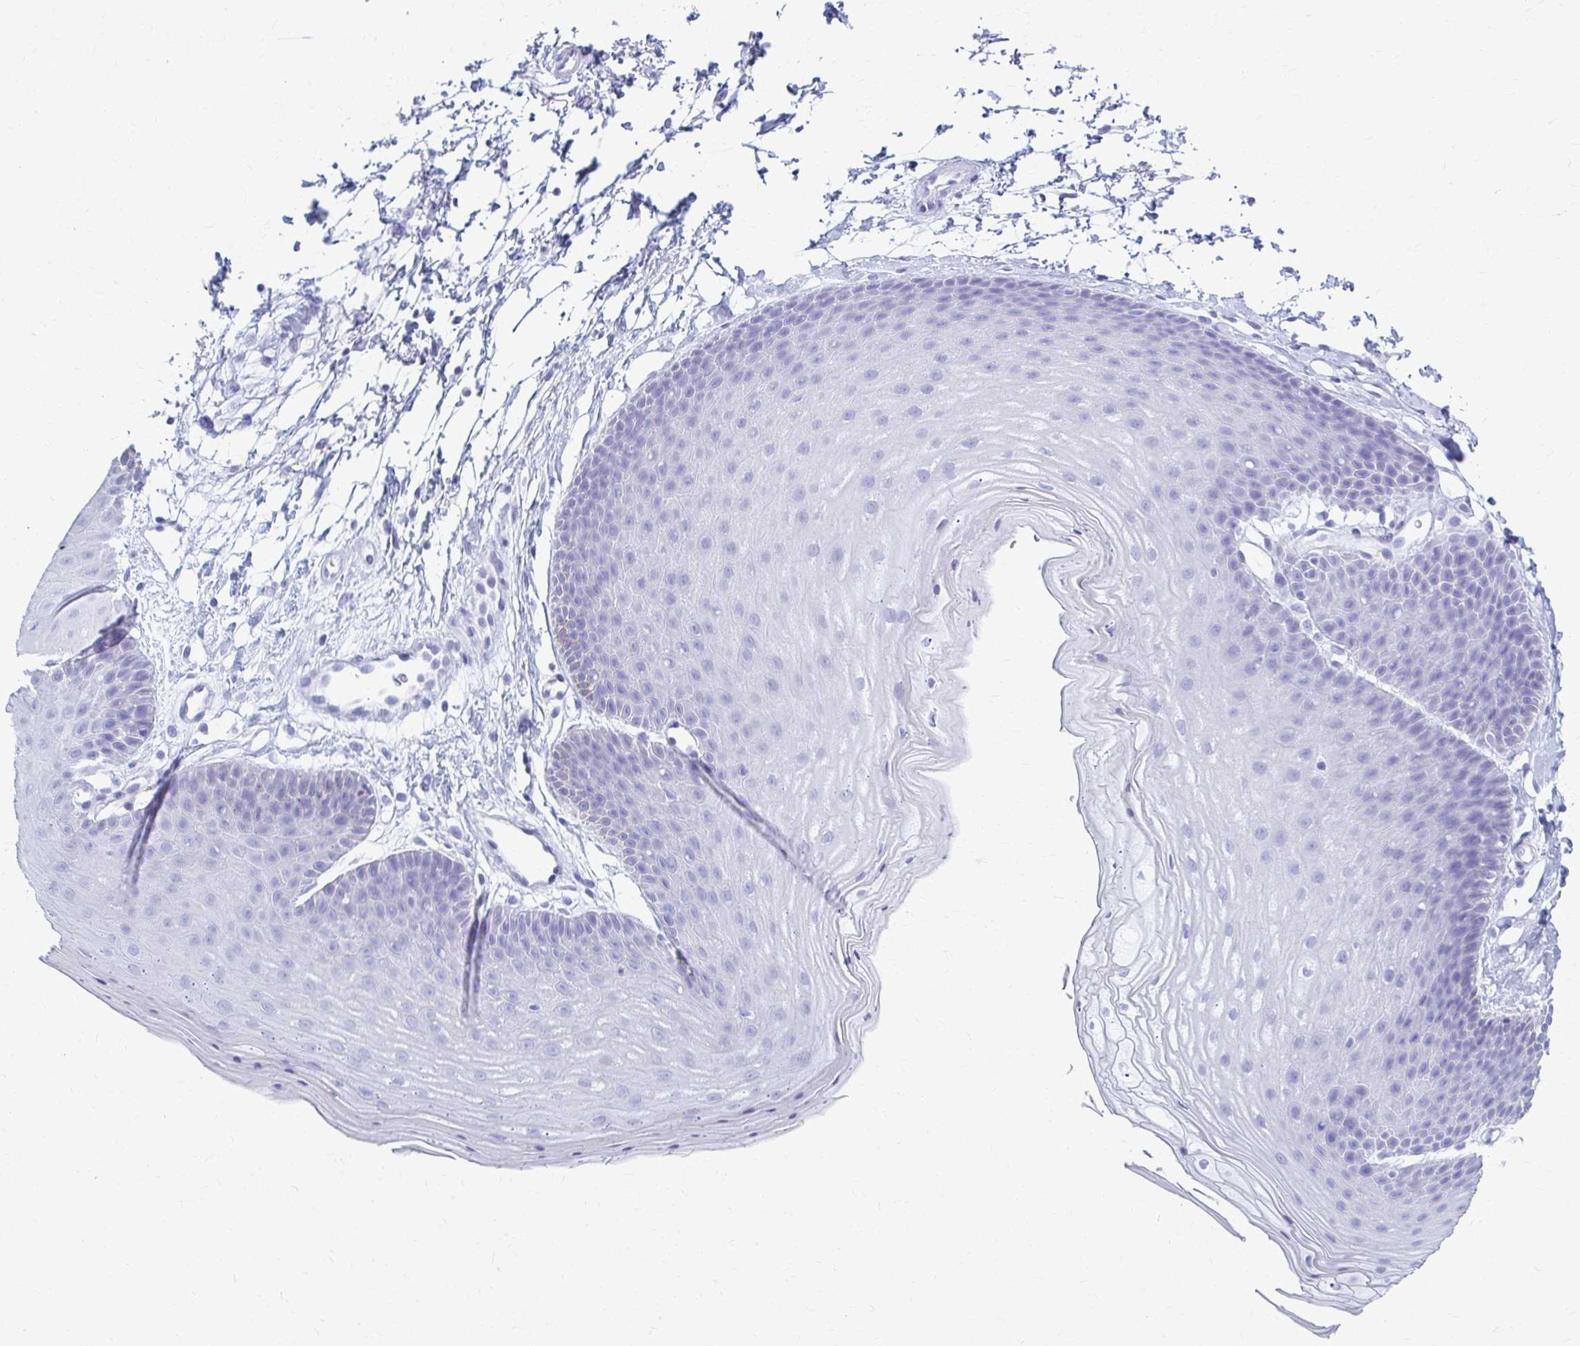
{"staining": {"intensity": "negative", "quantity": "none", "location": "none"}, "tissue": "skin", "cell_type": "Epidermal cells", "image_type": "normal", "snomed": [{"axis": "morphology", "description": "Normal tissue, NOS"}, {"axis": "topography", "description": "Anal"}], "caption": "A histopathology image of skin stained for a protein exhibits no brown staining in epidermal cells. Nuclei are stained in blue.", "gene": "CELF5", "patient": {"sex": "male", "age": 53}}